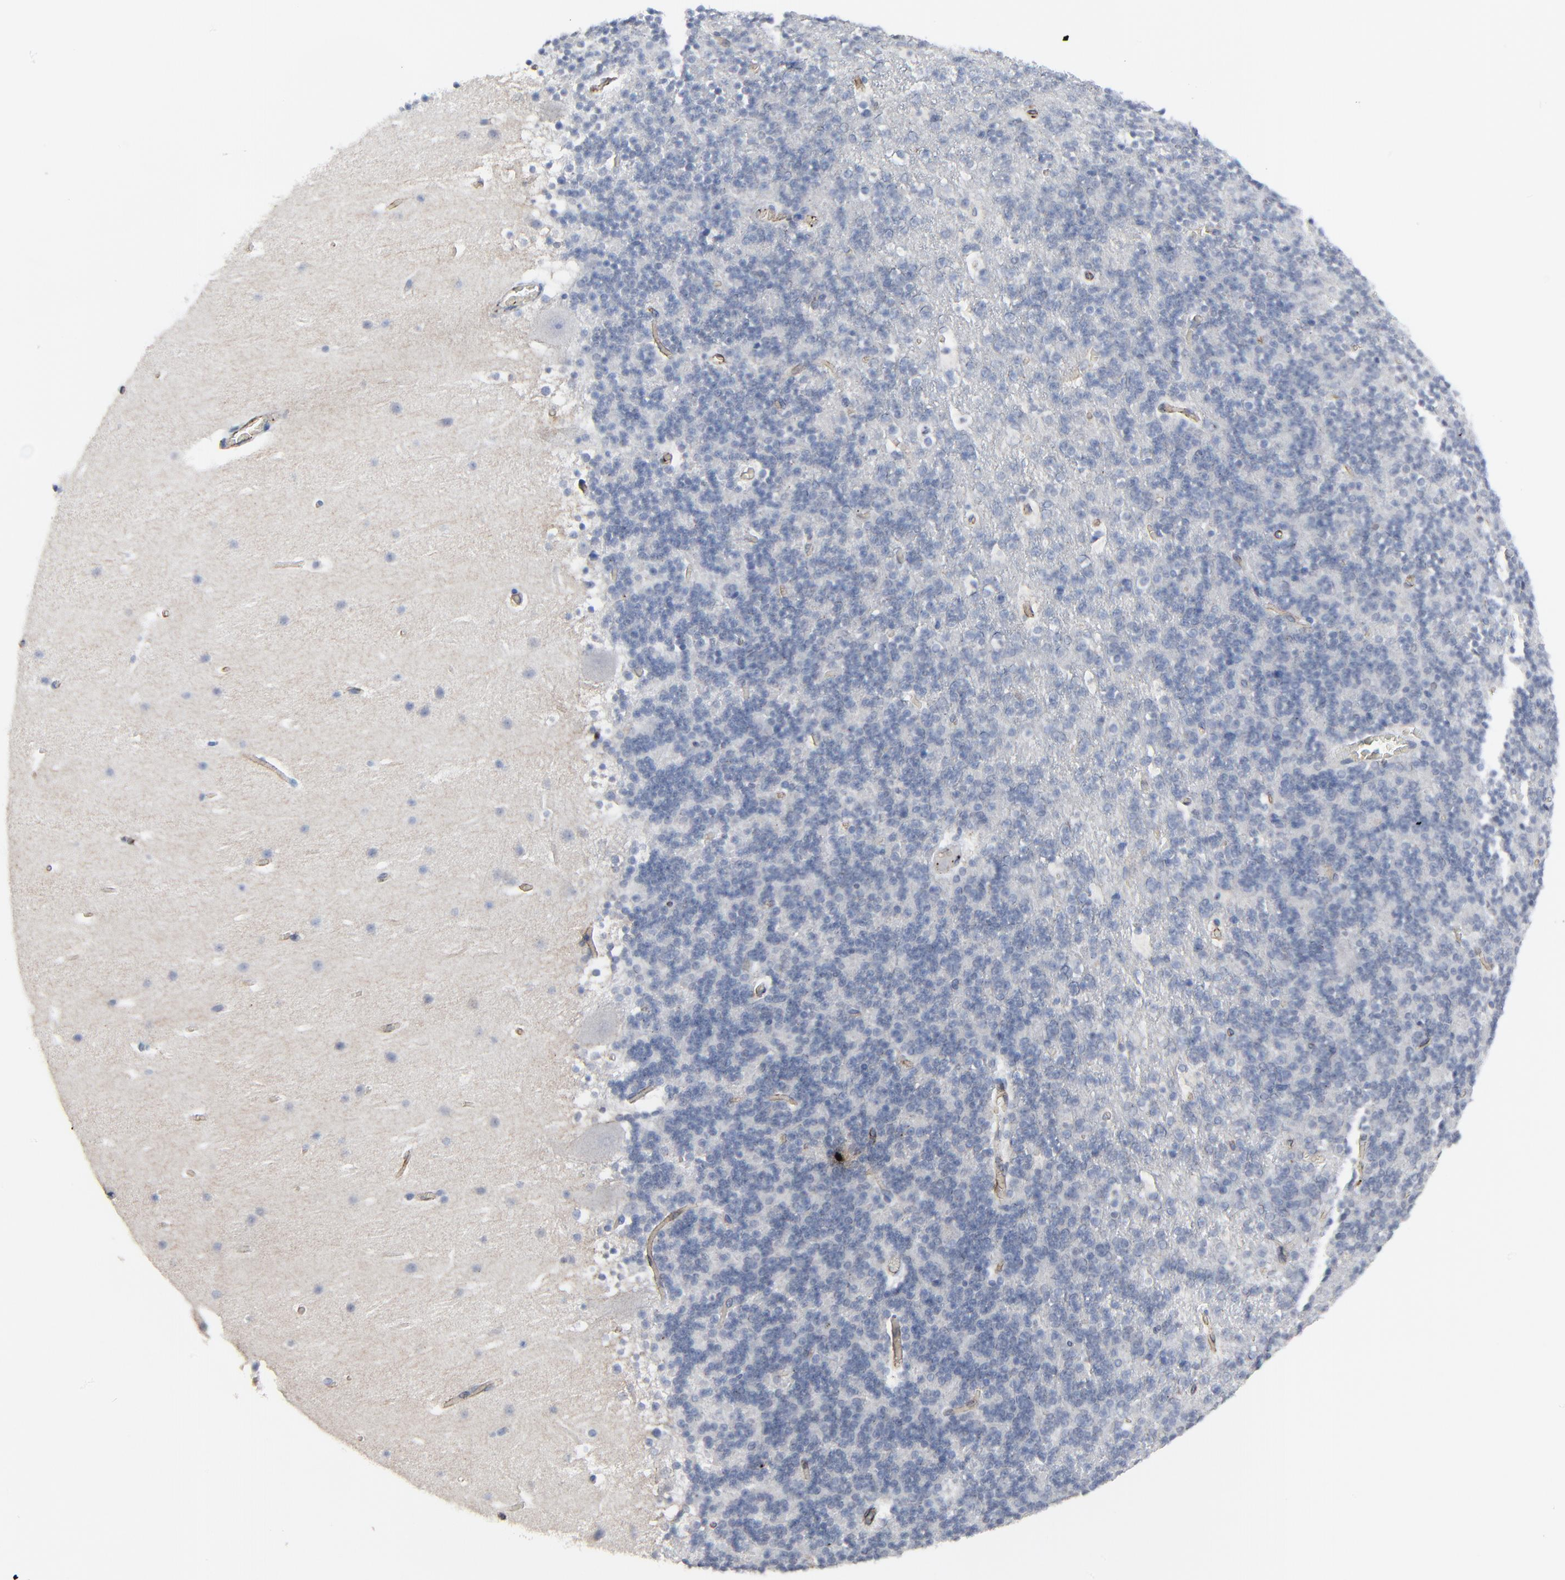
{"staining": {"intensity": "negative", "quantity": "none", "location": "none"}, "tissue": "cerebellum", "cell_type": "Cells in granular layer", "image_type": "normal", "snomed": [{"axis": "morphology", "description": "Normal tissue, NOS"}, {"axis": "topography", "description": "Cerebellum"}], "caption": "Cells in granular layer show no significant positivity in unremarkable cerebellum.", "gene": "BIRC3", "patient": {"sex": "male", "age": 45}}